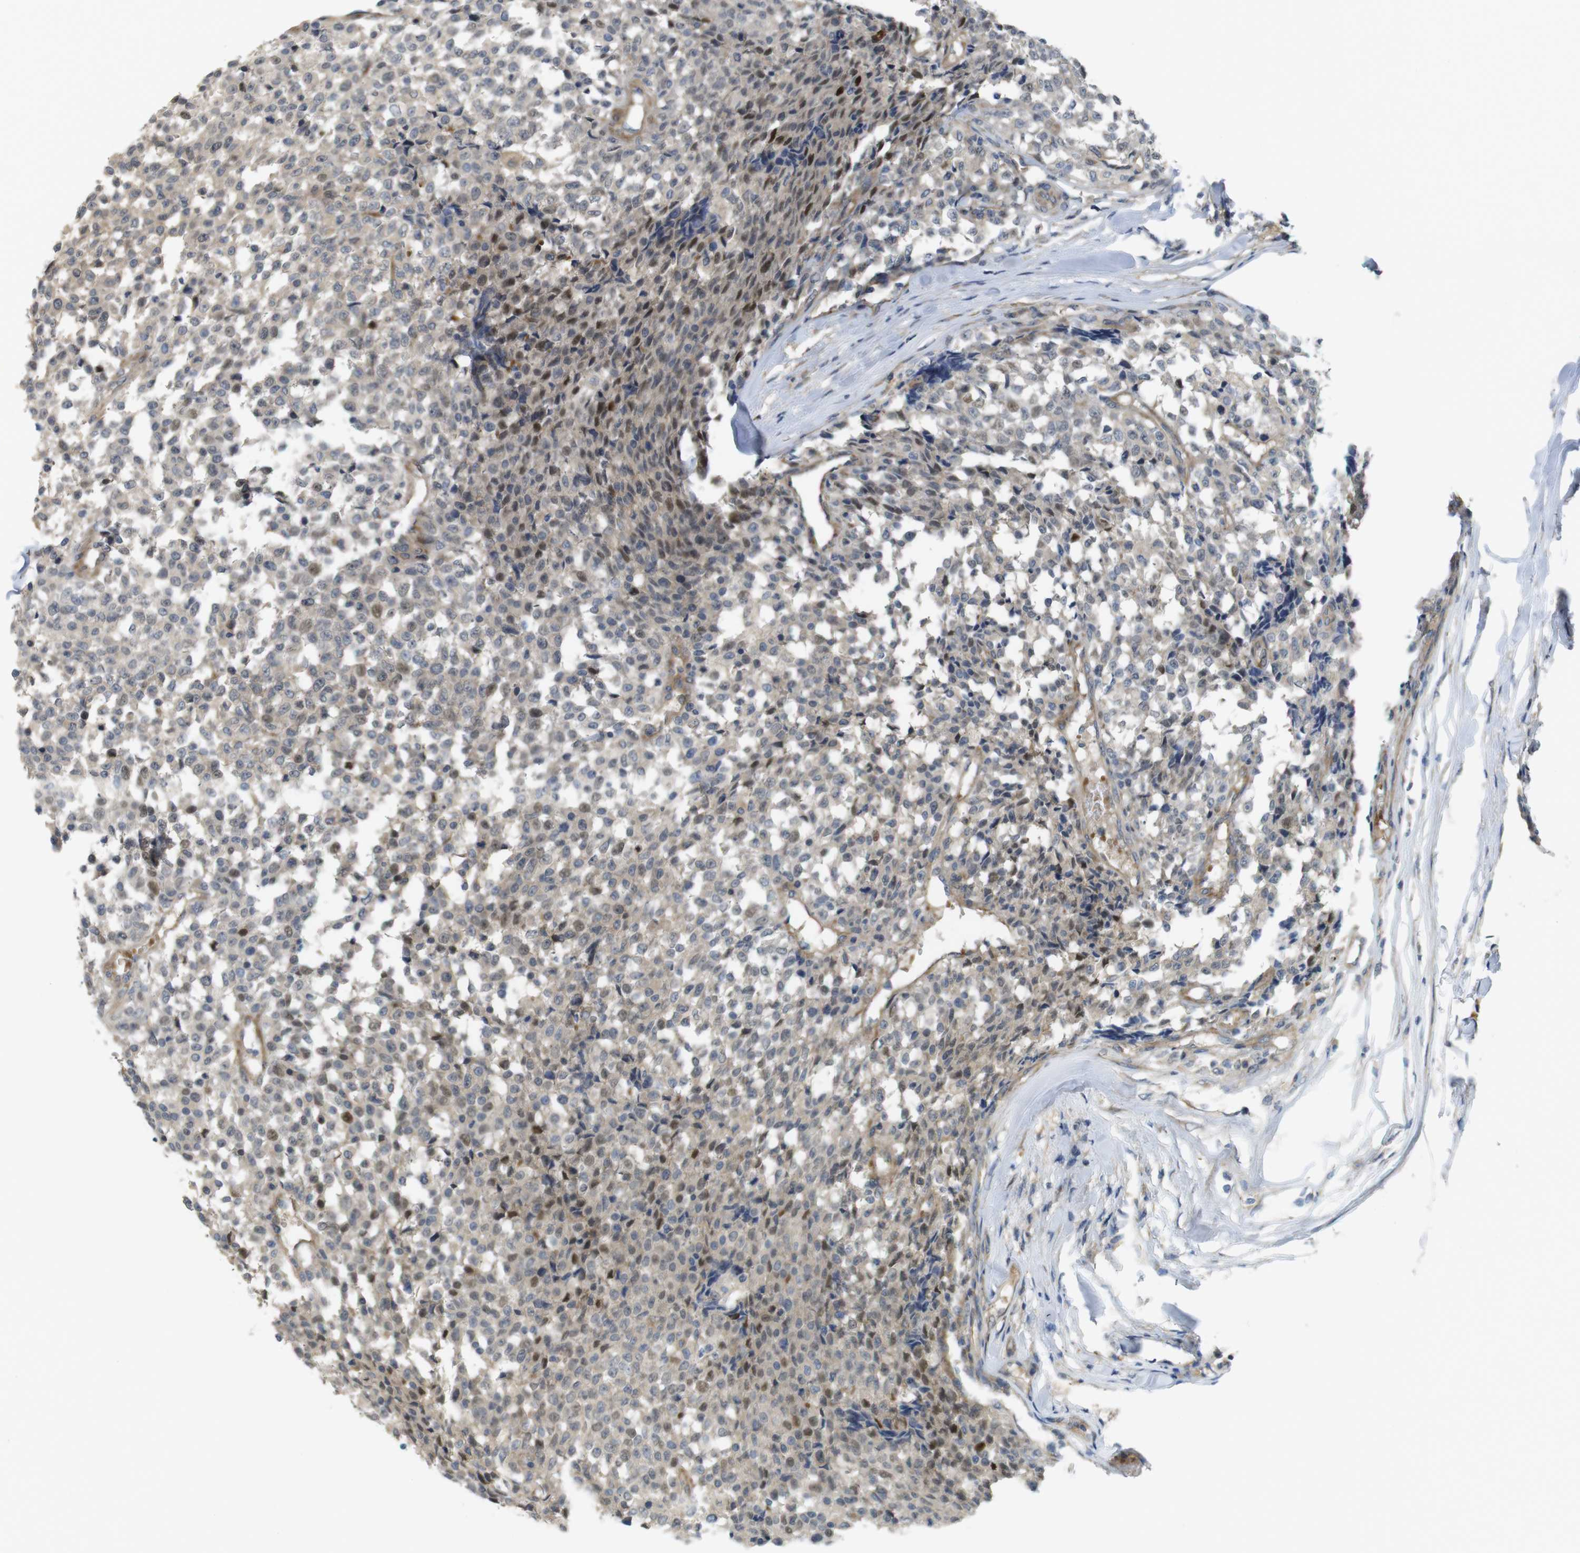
{"staining": {"intensity": "weak", "quantity": "<25%", "location": "nuclear"}, "tissue": "testis cancer", "cell_type": "Tumor cells", "image_type": "cancer", "snomed": [{"axis": "morphology", "description": "Seminoma, NOS"}, {"axis": "topography", "description": "Testis"}], "caption": "Immunohistochemical staining of testis cancer exhibits no significant staining in tumor cells.", "gene": "ABHD15", "patient": {"sex": "male", "age": 59}}